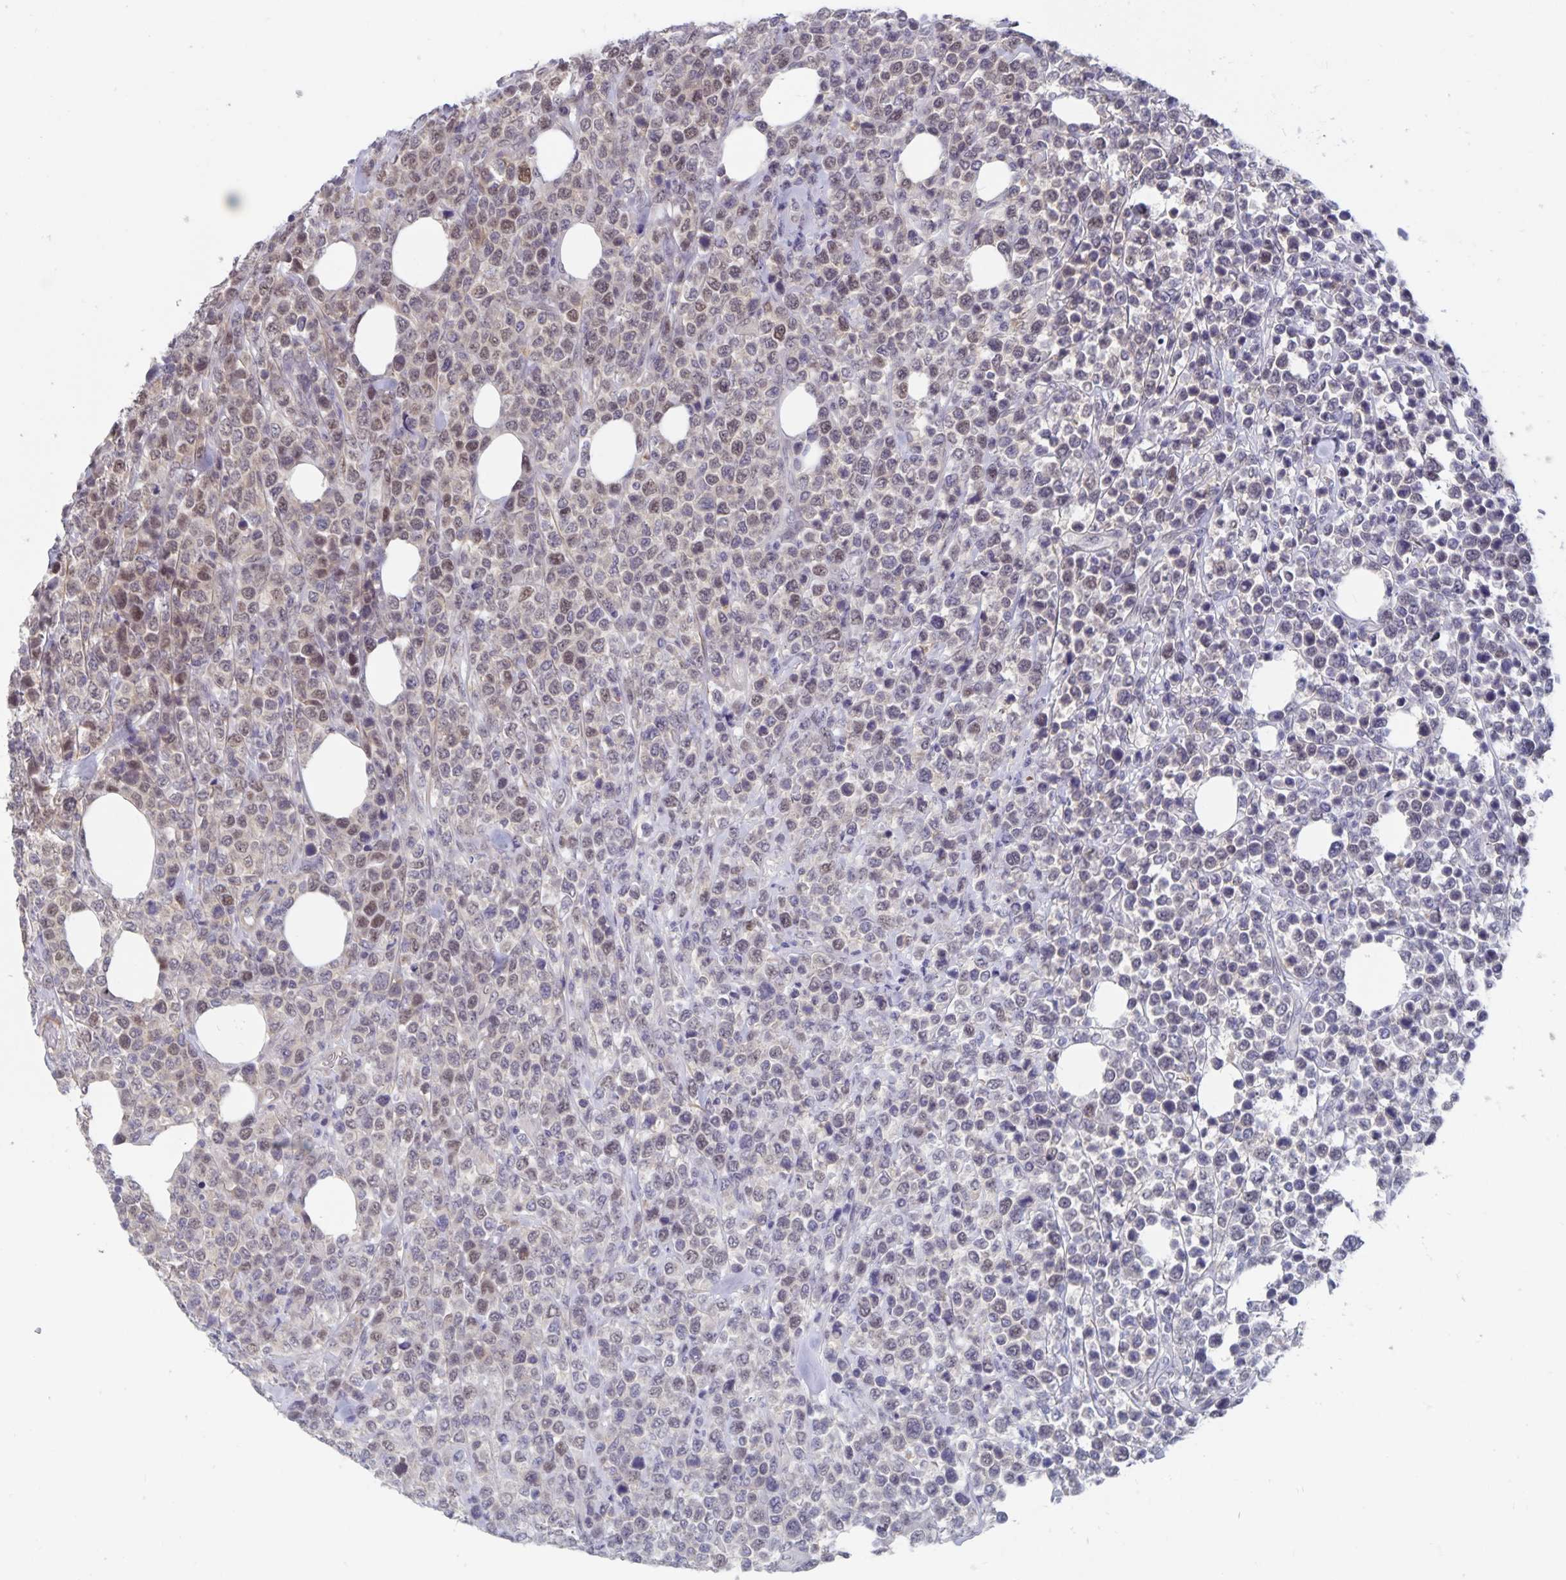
{"staining": {"intensity": "weak", "quantity": "25%-75%", "location": "nuclear"}, "tissue": "lymphoma", "cell_type": "Tumor cells", "image_type": "cancer", "snomed": [{"axis": "morphology", "description": "Malignant lymphoma, non-Hodgkin's type, High grade"}, {"axis": "topography", "description": "Soft tissue"}], "caption": "Lymphoma stained with DAB (3,3'-diaminobenzidine) IHC displays low levels of weak nuclear staining in approximately 25%-75% of tumor cells. Using DAB (3,3'-diaminobenzidine) (brown) and hematoxylin (blue) stains, captured at high magnification using brightfield microscopy.", "gene": "BAG6", "patient": {"sex": "female", "age": 56}}